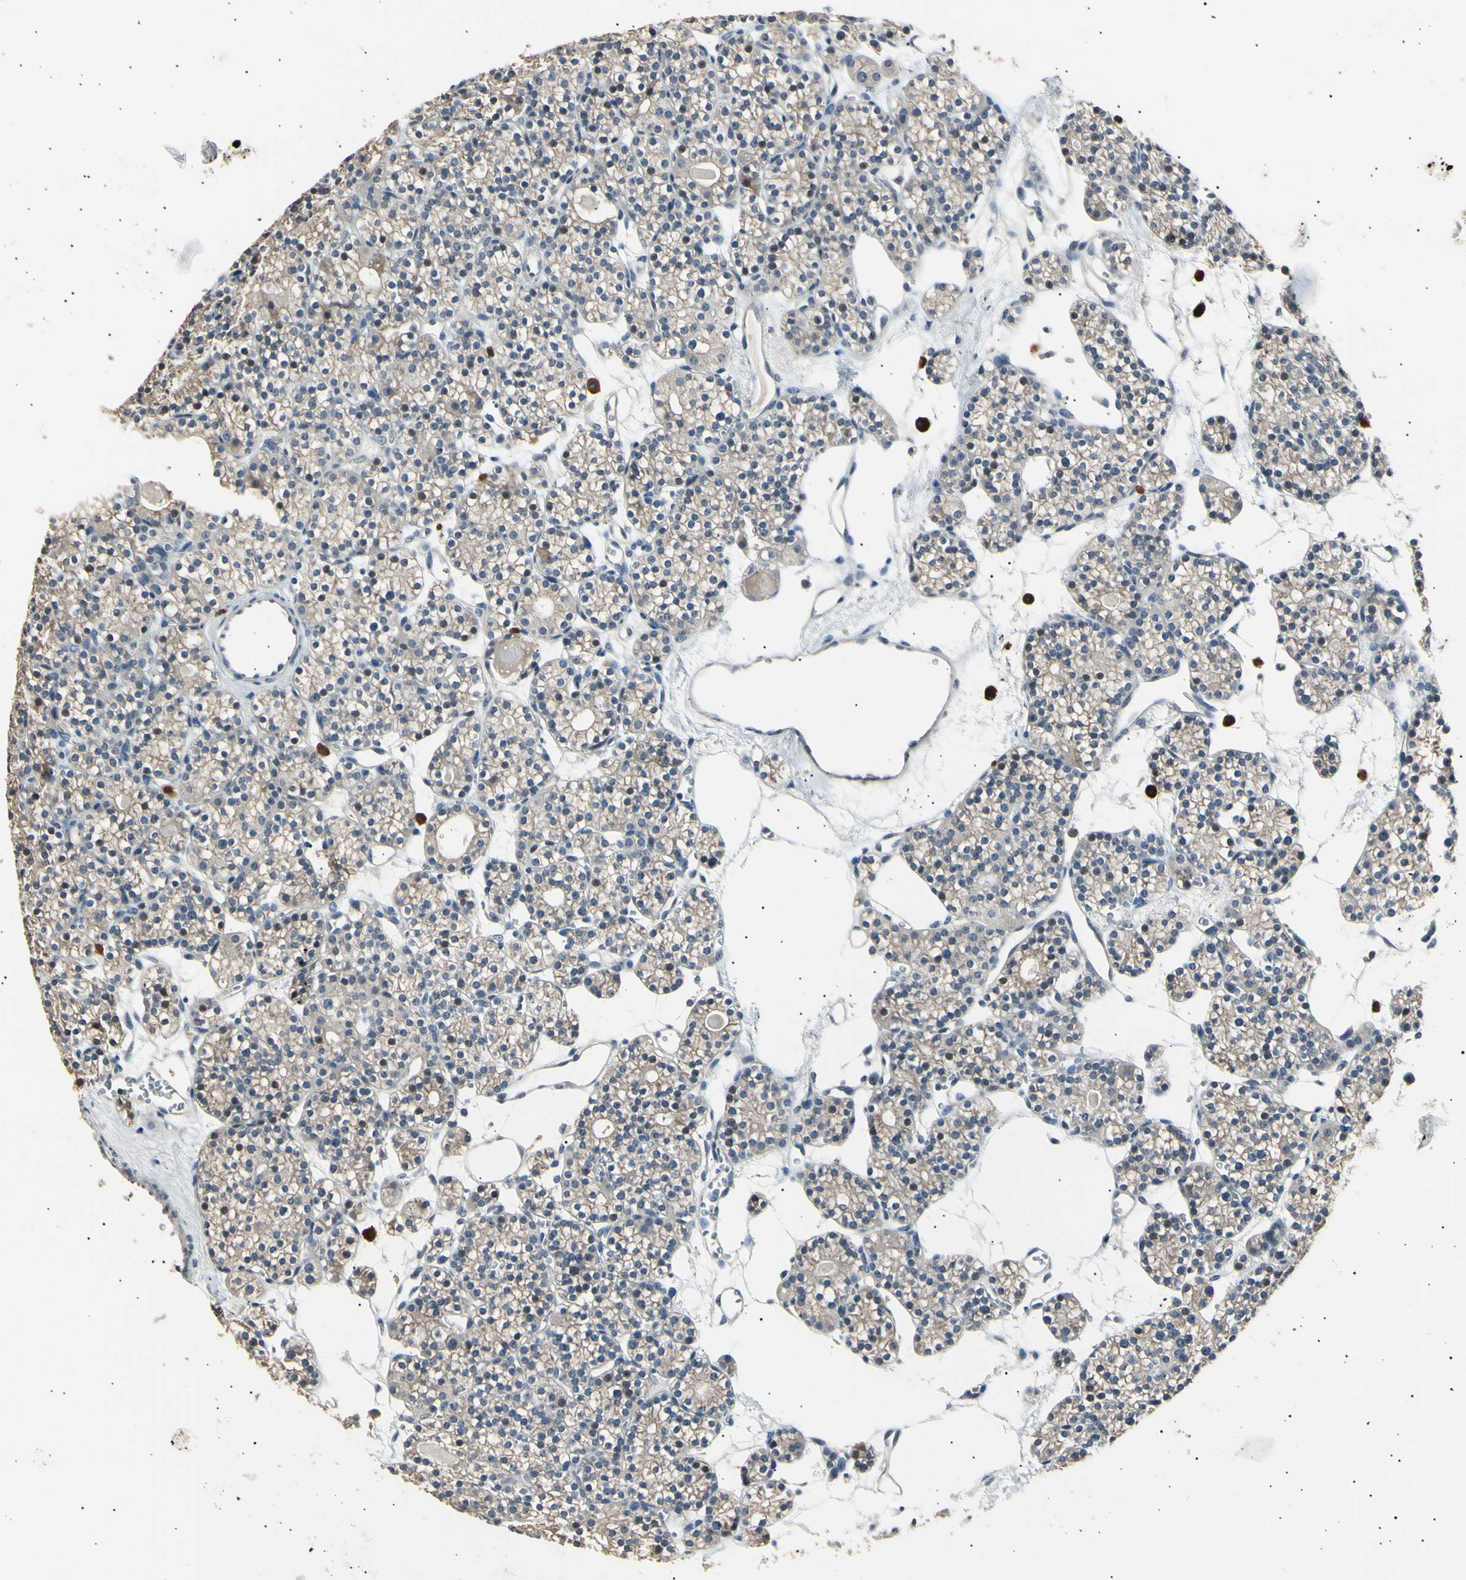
{"staining": {"intensity": "weak", "quantity": "25%-75%", "location": "cytoplasmic/membranous,nuclear"}, "tissue": "parathyroid gland", "cell_type": "Glandular cells", "image_type": "normal", "snomed": [{"axis": "morphology", "description": "Normal tissue, NOS"}, {"axis": "topography", "description": "Parathyroid gland"}], "caption": "A low amount of weak cytoplasmic/membranous,nuclear expression is appreciated in approximately 25%-75% of glandular cells in benign parathyroid gland. The staining is performed using DAB (3,3'-diaminobenzidine) brown chromogen to label protein expression. The nuclei are counter-stained blue using hematoxylin.", "gene": "LDLR", "patient": {"sex": "female", "age": 64}}